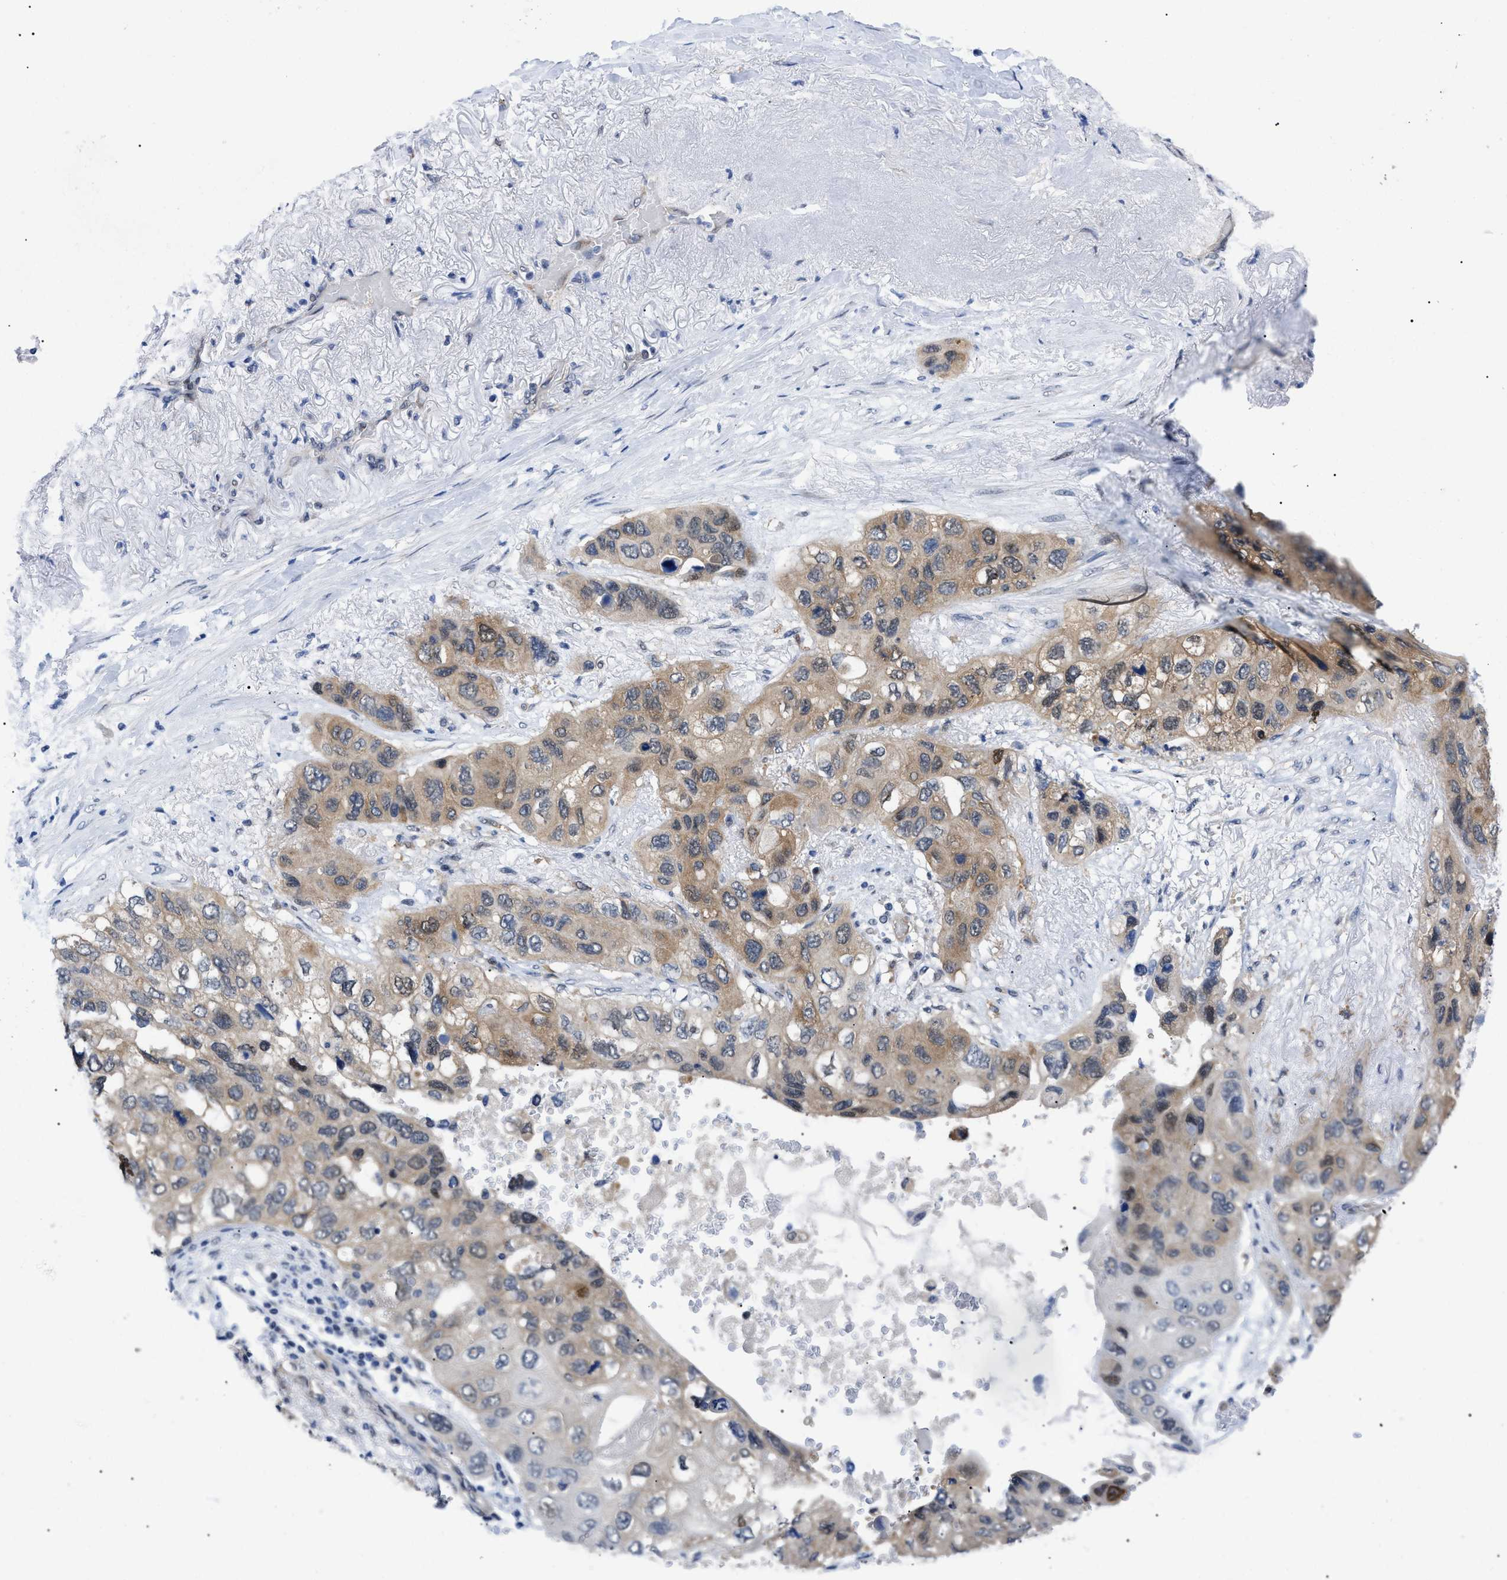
{"staining": {"intensity": "weak", "quantity": ">75%", "location": "cytoplasmic/membranous,nuclear"}, "tissue": "lung cancer", "cell_type": "Tumor cells", "image_type": "cancer", "snomed": [{"axis": "morphology", "description": "Squamous cell carcinoma, NOS"}, {"axis": "topography", "description": "Lung"}], "caption": "DAB (3,3'-diaminobenzidine) immunohistochemical staining of human lung cancer reveals weak cytoplasmic/membranous and nuclear protein expression in about >75% of tumor cells. Immunohistochemistry stains the protein in brown and the nuclei are stained blue.", "gene": "GARRE1", "patient": {"sex": "female", "age": 73}}